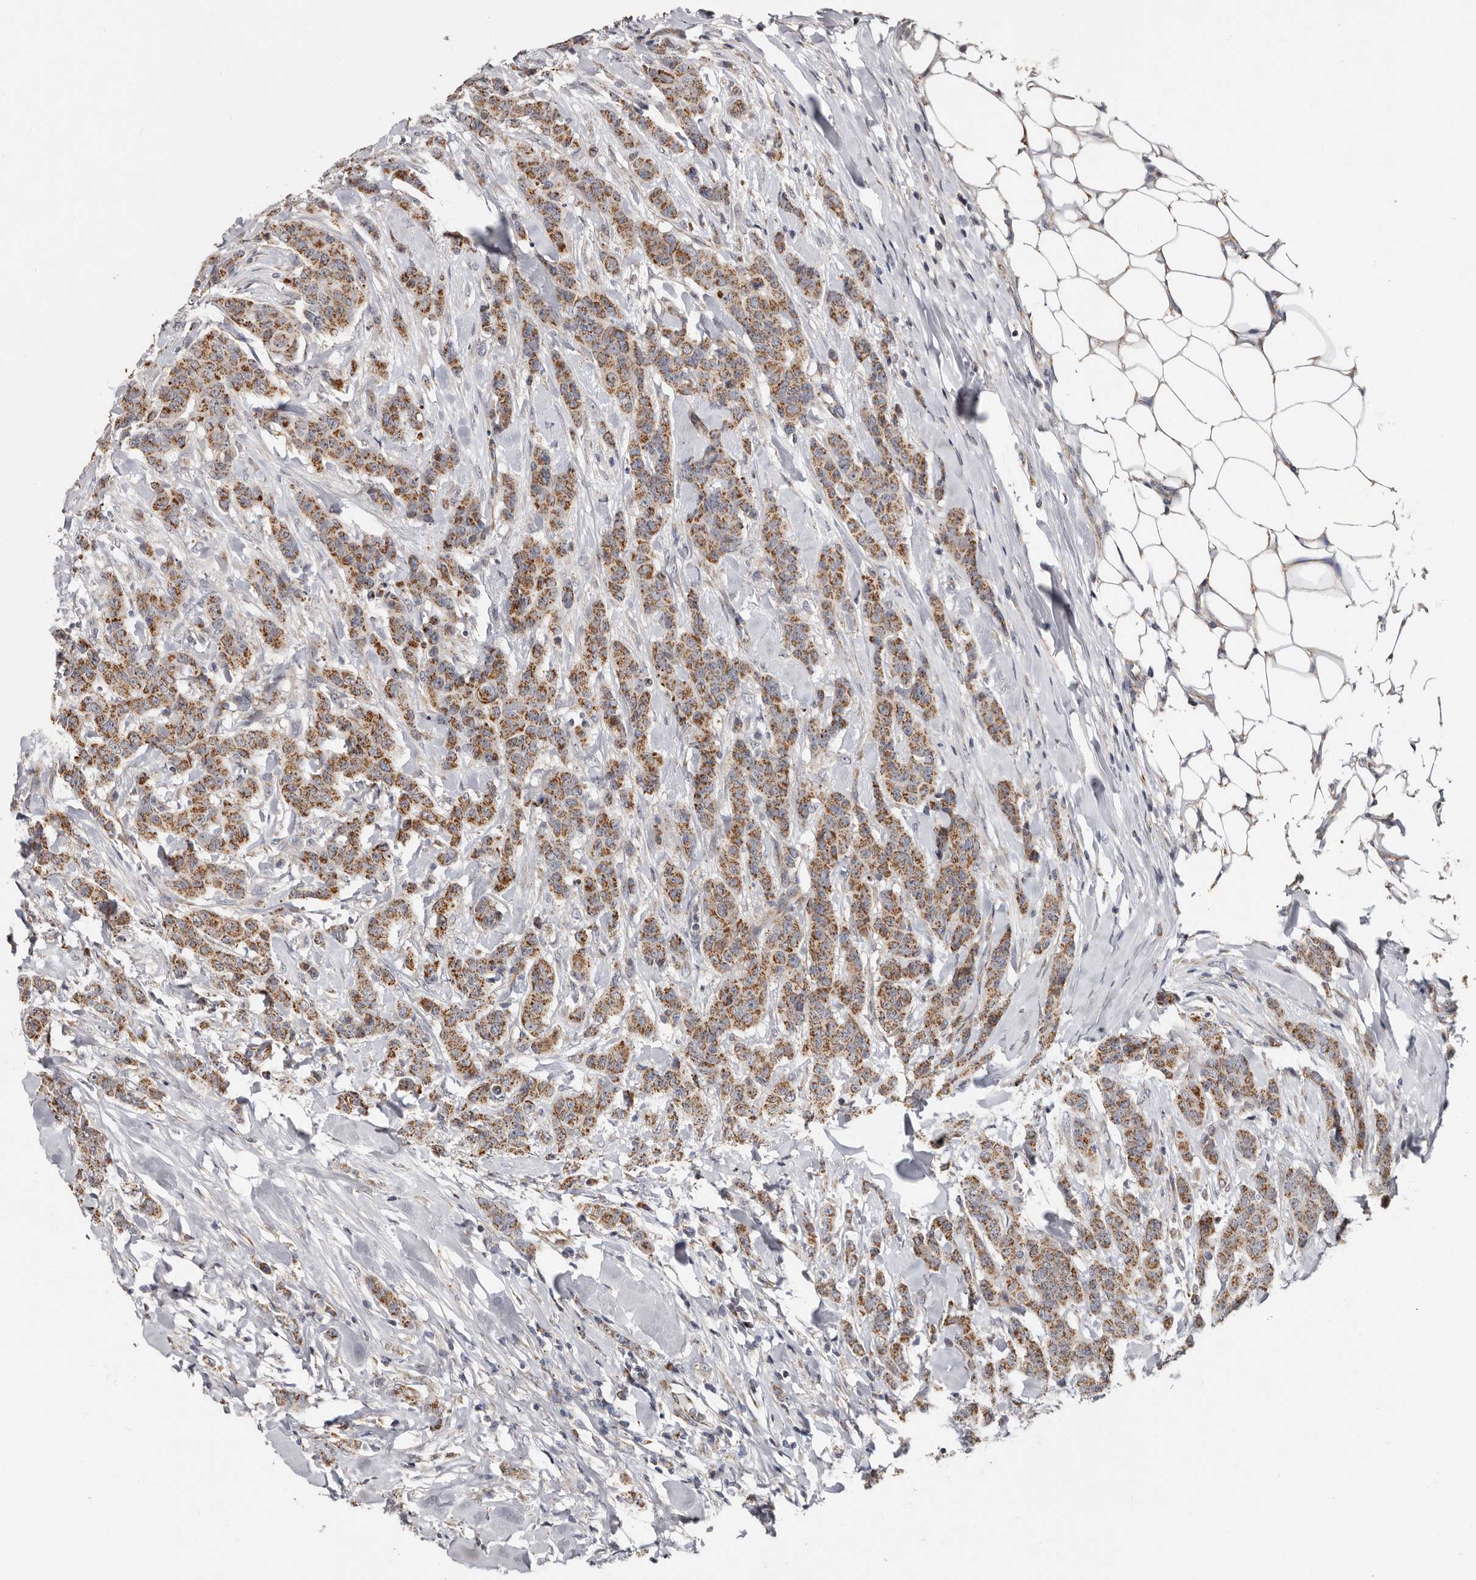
{"staining": {"intensity": "moderate", "quantity": ">75%", "location": "cytoplasmic/membranous"}, "tissue": "breast cancer", "cell_type": "Tumor cells", "image_type": "cancer", "snomed": [{"axis": "morphology", "description": "Duct carcinoma"}, {"axis": "topography", "description": "Breast"}], "caption": "Tumor cells display medium levels of moderate cytoplasmic/membranous staining in approximately >75% of cells in human breast infiltrating ductal carcinoma.", "gene": "MRPL18", "patient": {"sex": "female", "age": 40}}